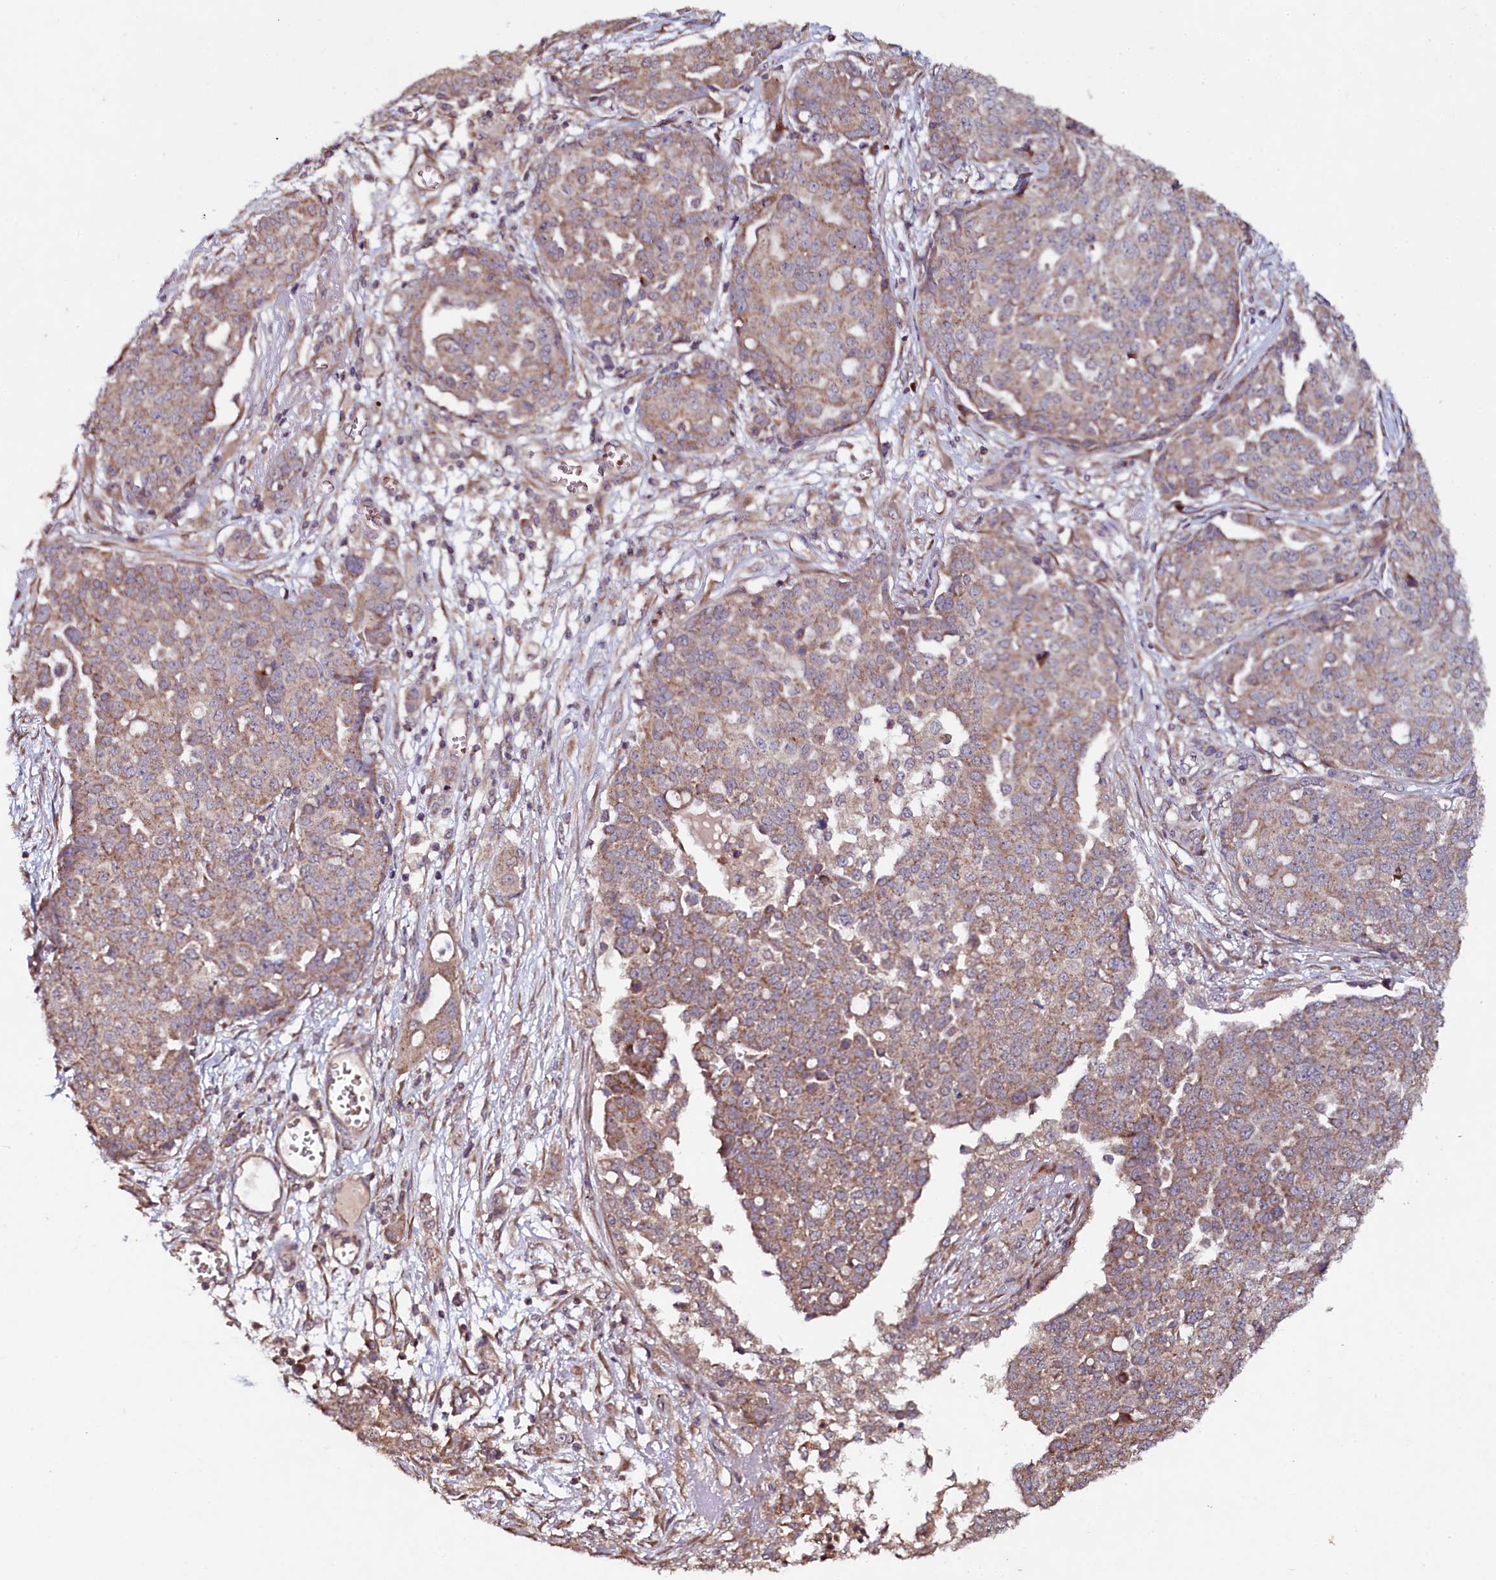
{"staining": {"intensity": "moderate", "quantity": ">75%", "location": "cytoplasmic/membranous"}, "tissue": "ovarian cancer", "cell_type": "Tumor cells", "image_type": "cancer", "snomed": [{"axis": "morphology", "description": "Cystadenocarcinoma, serous, NOS"}, {"axis": "topography", "description": "Soft tissue"}, {"axis": "topography", "description": "Ovary"}], "caption": "DAB immunohistochemical staining of human serous cystadenocarcinoma (ovarian) demonstrates moderate cytoplasmic/membranous protein expression in about >75% of tumor cells.", "gene": "SEC24C", "patient": {"sex": "female", "age": 57}}